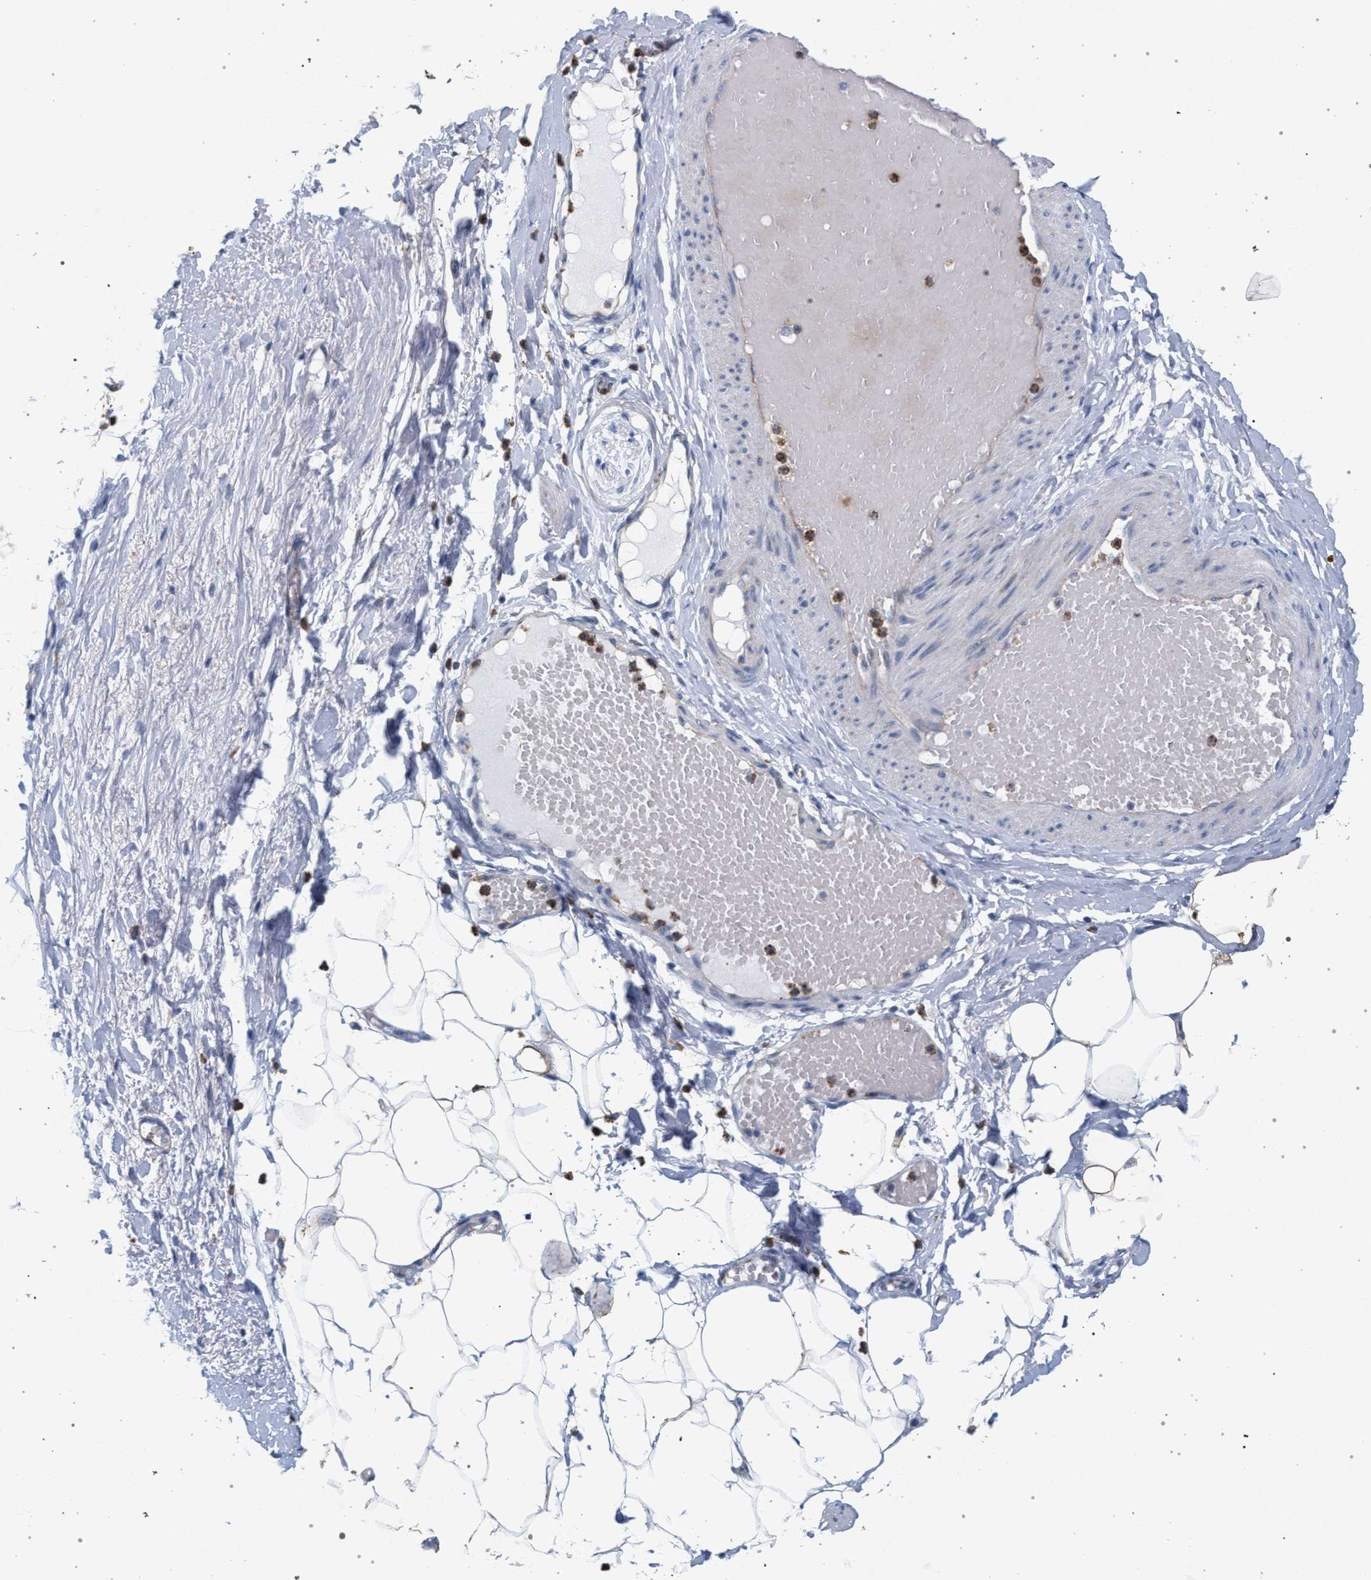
{"staining": {"intensity": "negative", "quantity": "none", "location": "none"}, "tissue": "adipose tissue", "cell_type": "Adipocytes", "image_type": "normal", "snomed": [{"axis": "morphology", "description": "Normal tissue, NOS"}, {"axis": "topography", "description": "Soft tissue"}], "caption": "IHC of unremarkable human adipose tissue reveals no positivity in adipocytes. (DAB immunohistochemistry with hematoxylin counter stain).", "gene": "MAMDC2", "patient": {"sex": "male", "age": 72}}